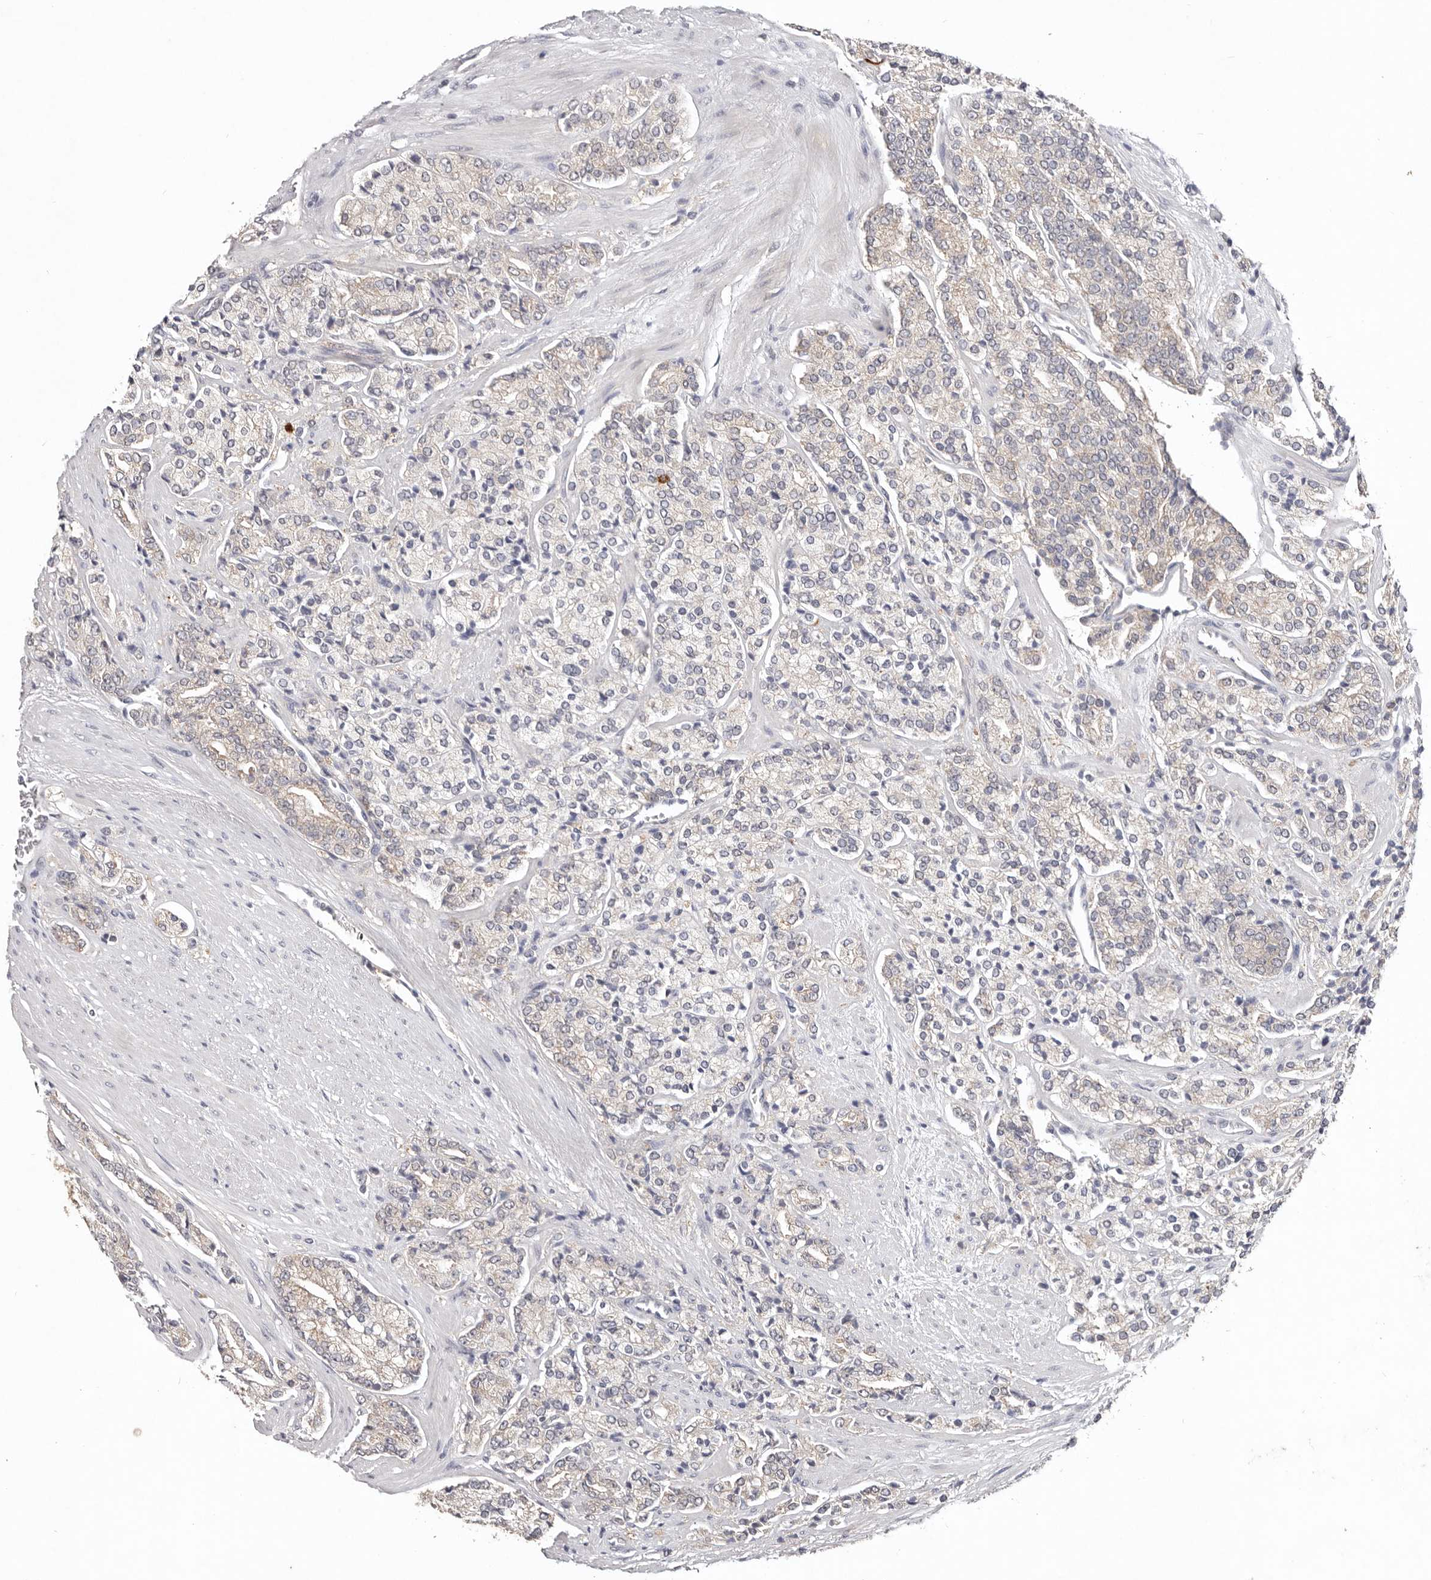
{"staining": {"intensity": "negative", "quantity": "none", "location": "none"}, "tissue": "prostate cancer", "cell_type": "Tumor cells", "image_type": "cancer", "snomed": [{"axis": "morphology", "description": "Adenocarcinoma, High grade"}, {"axis": "topography", "description": "Prostate"}], "caption": "The micrograph exhibits no significant staining in tumor cells of prostate high-grade adenocarcinoma.", "gene": "WDR77", "patient": {"sex": "male", "age": 71}}